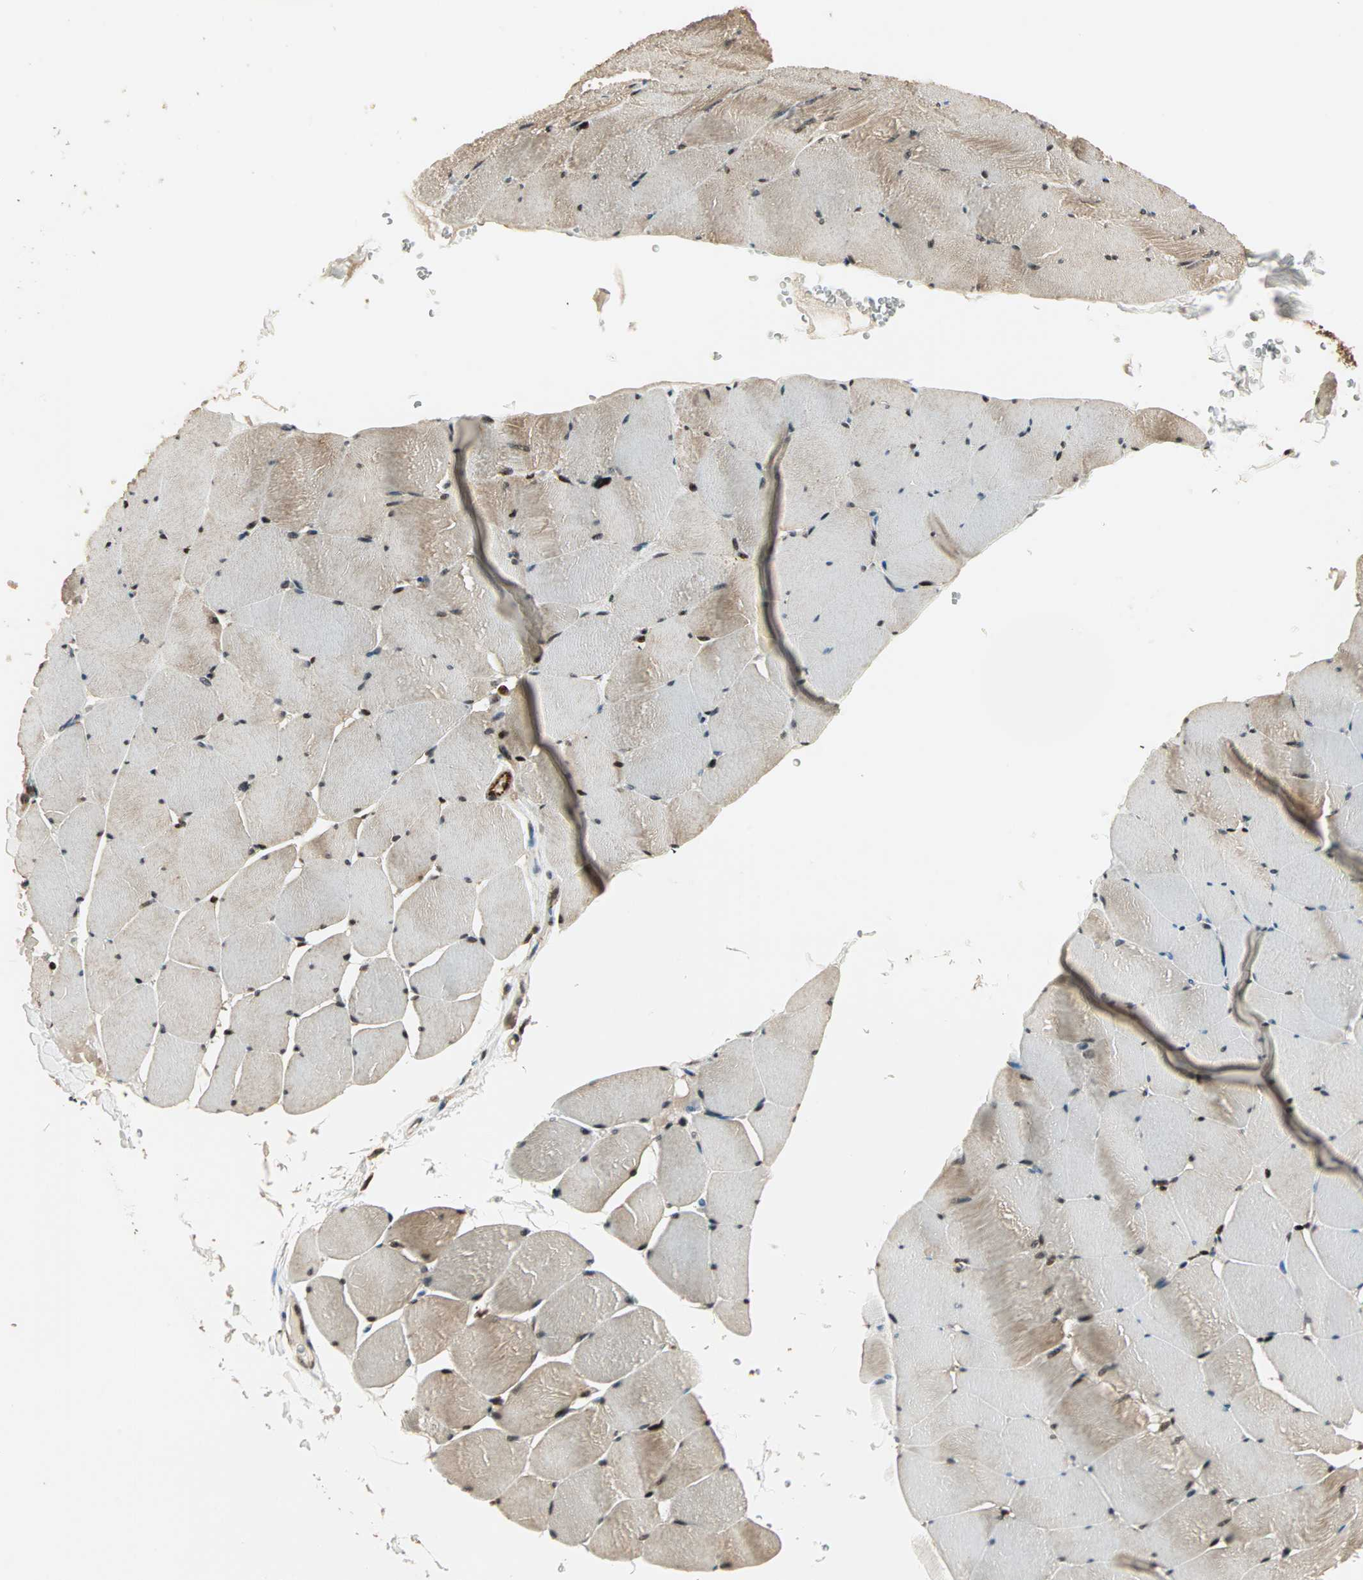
{"staining": {"intensity": "moderate", "quantity": ">75%", "location": "cytoplasmic/membranous"}, "tissue": "skeletal muscle", "cell_type": "Myocytes", "image_type": "normal", "snomed": [{"axis": "morphology", "description": "Normal tissue, NOS"}, {"axis": "topography", "description": "Skeletal muscle"}], "caption": "Protein staining reveals moderate cytoplasmic/membranous expression in about >75% of myocytes in benign skeletal muscle. (DAB IHC with brightfield microscopy, high magnification).", "gene": "ZBED9", "patient": {"sex": "male", "age": 62}}